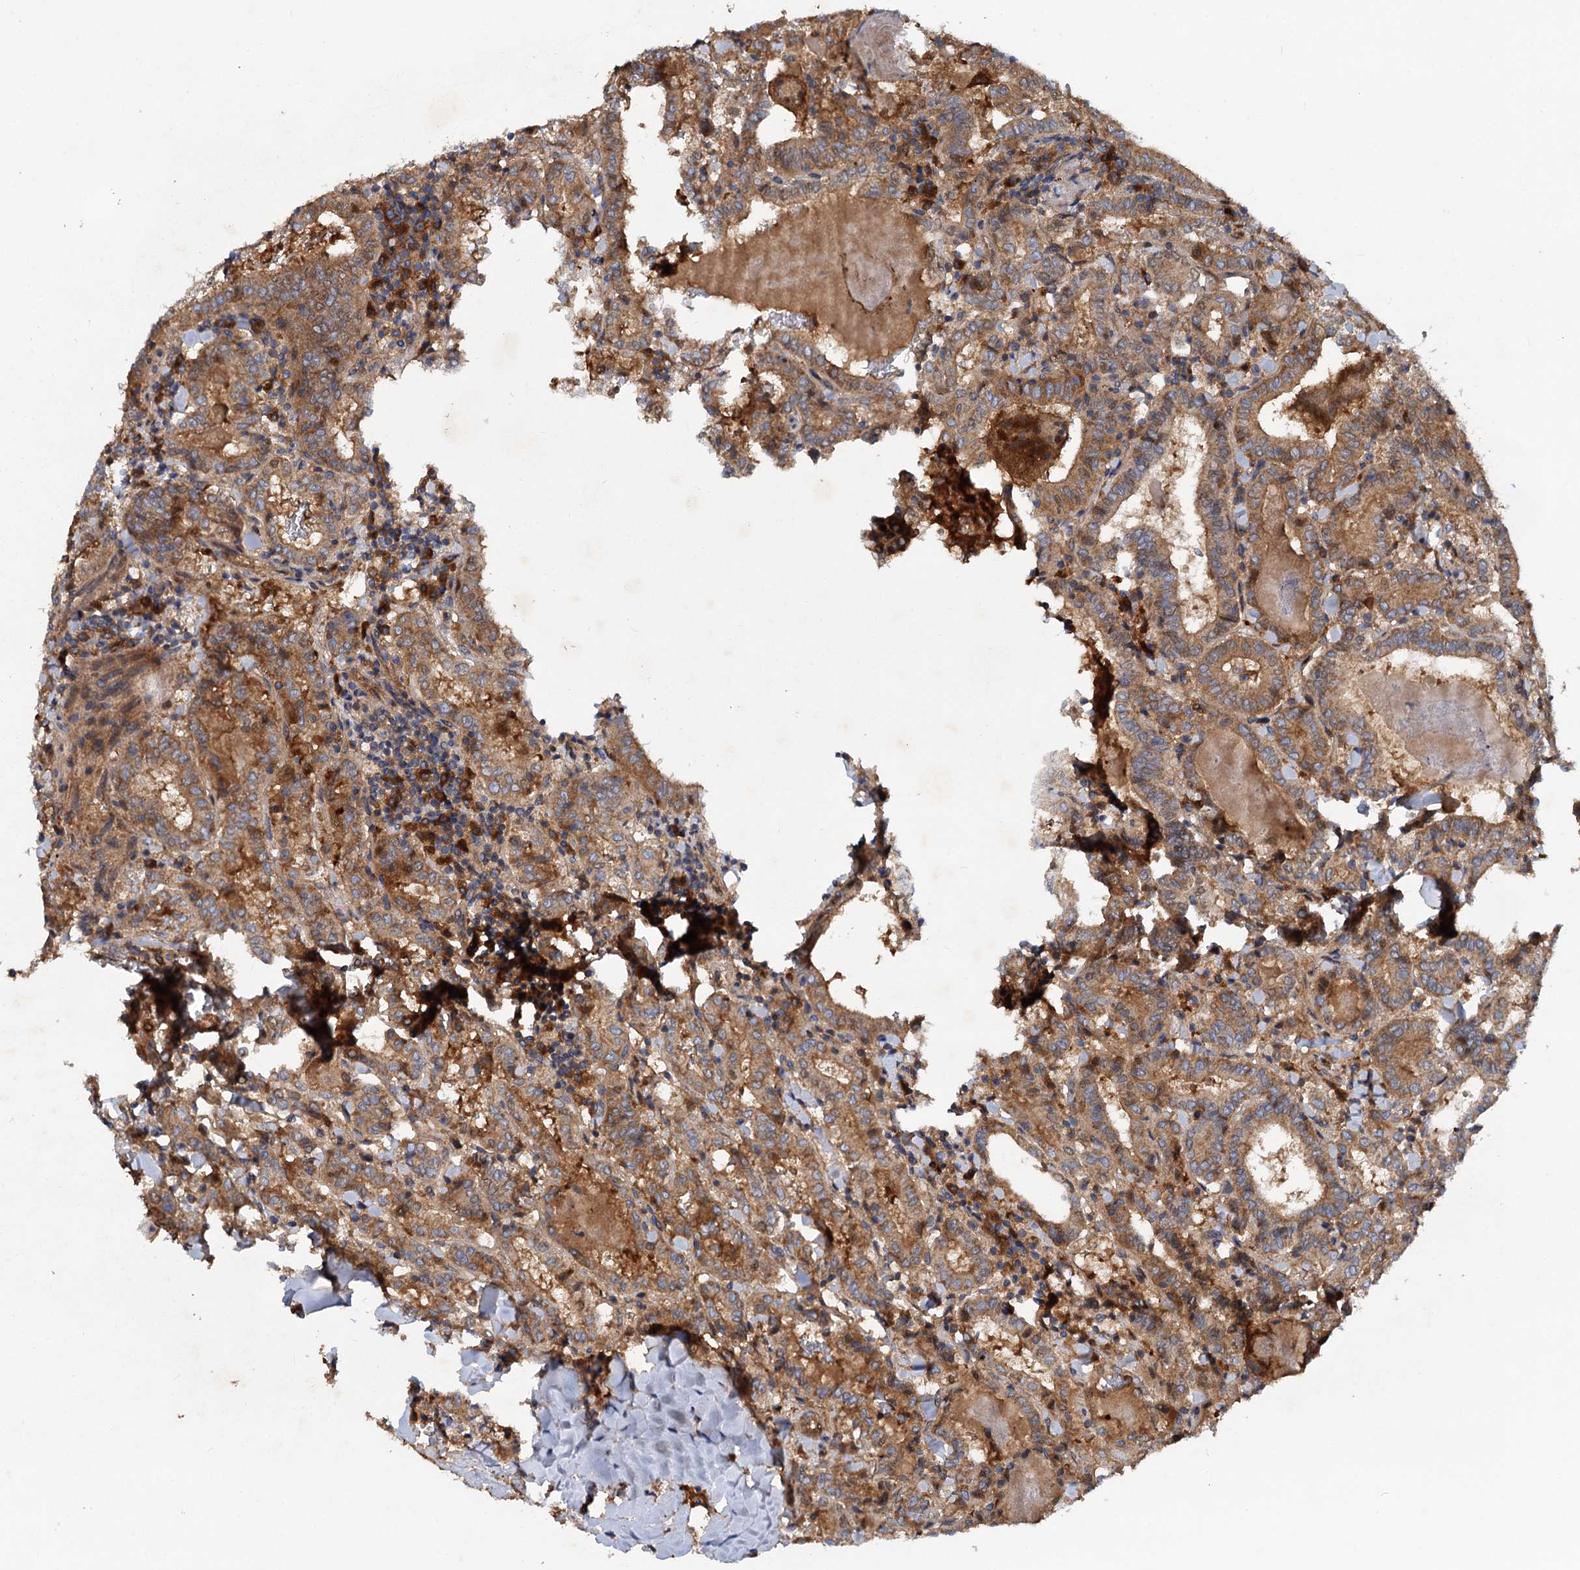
{"staining": {"intensity": "moderate", "quantity": ">75%", "location": "cytoplasmic/membranous"}, "tissue": "thyroid cancer", "cell_type": "Tumor cells", "image_type": "cancer", "snomed": [{"axis": "morphology", "description": "Papillary adenocarcinoma, NOS"}, {"axis": "topography", "description": "Thyroid gland"}], "caption": "This micrograph shows immunohistochemistry (IHC) staining of human papillary adenocarcinoma (thyroid), with medium moderate cytoplasmic/membranous expression in about >75% of tumor cells.", "gene": "ALKBH7", "patient": {"sex": "female", "age": 72}}